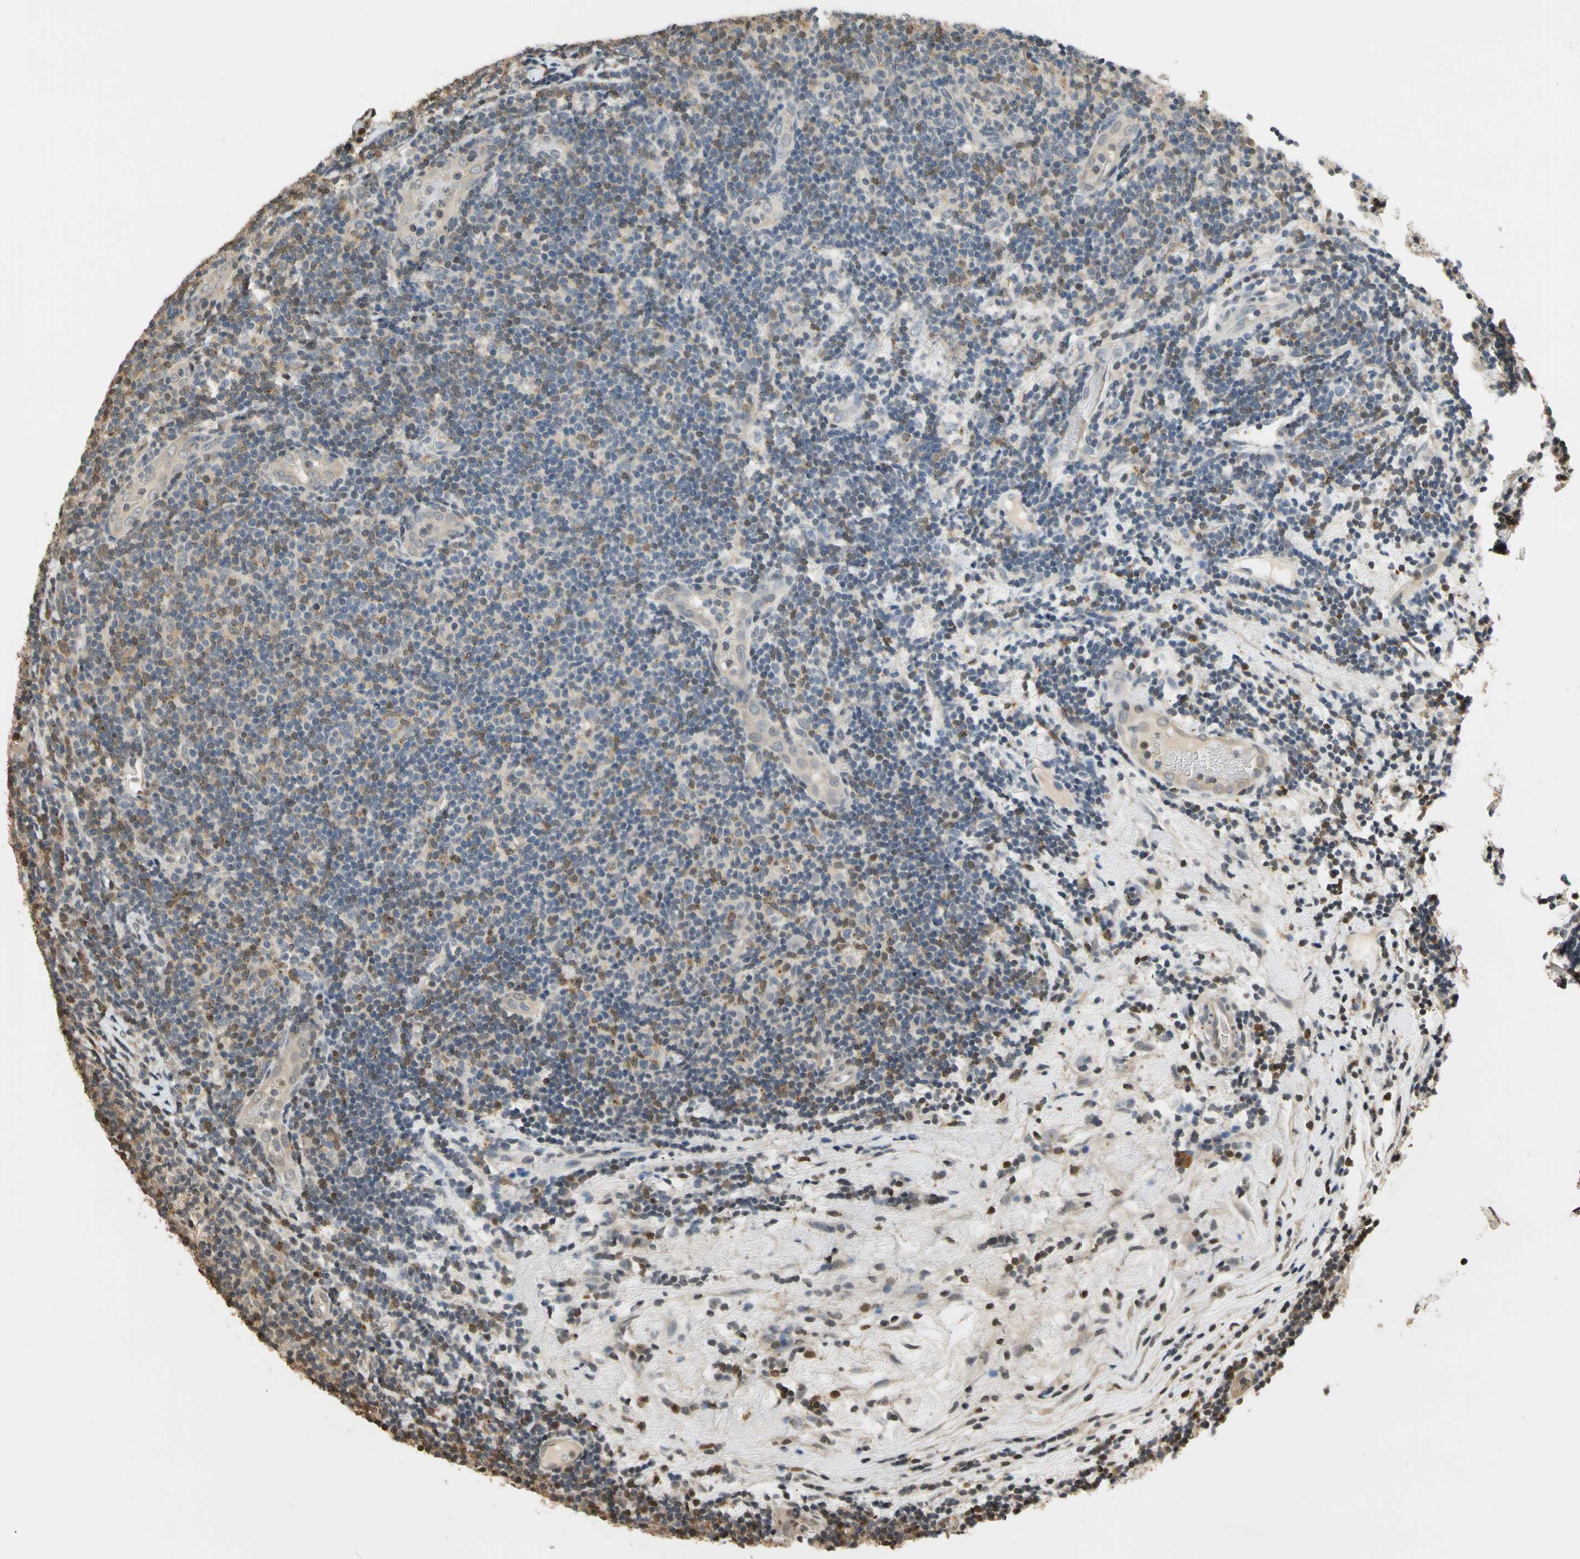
{"staining": {"intensity": "weak", "quantity": ">75%", "location": "cytoplasmic/membranous"}, "tissue": "lymphoma", "cell_type": "Tumor cells", "image_type": "cancer", "snomed": [{"axis": "morphology", "description": "Malignant lymphoma, non-Hodgkin's type, Low grade"}, {"axis": "topography", "description": "Lymph node"}], "caption": "A low amount of weak cytoplasmic/membranous positivity is seen in approximately >75% of tumor cells in lymphoma tissue.", "gene": "SOD1", "patient": {"sex": "male", "age": 83}}